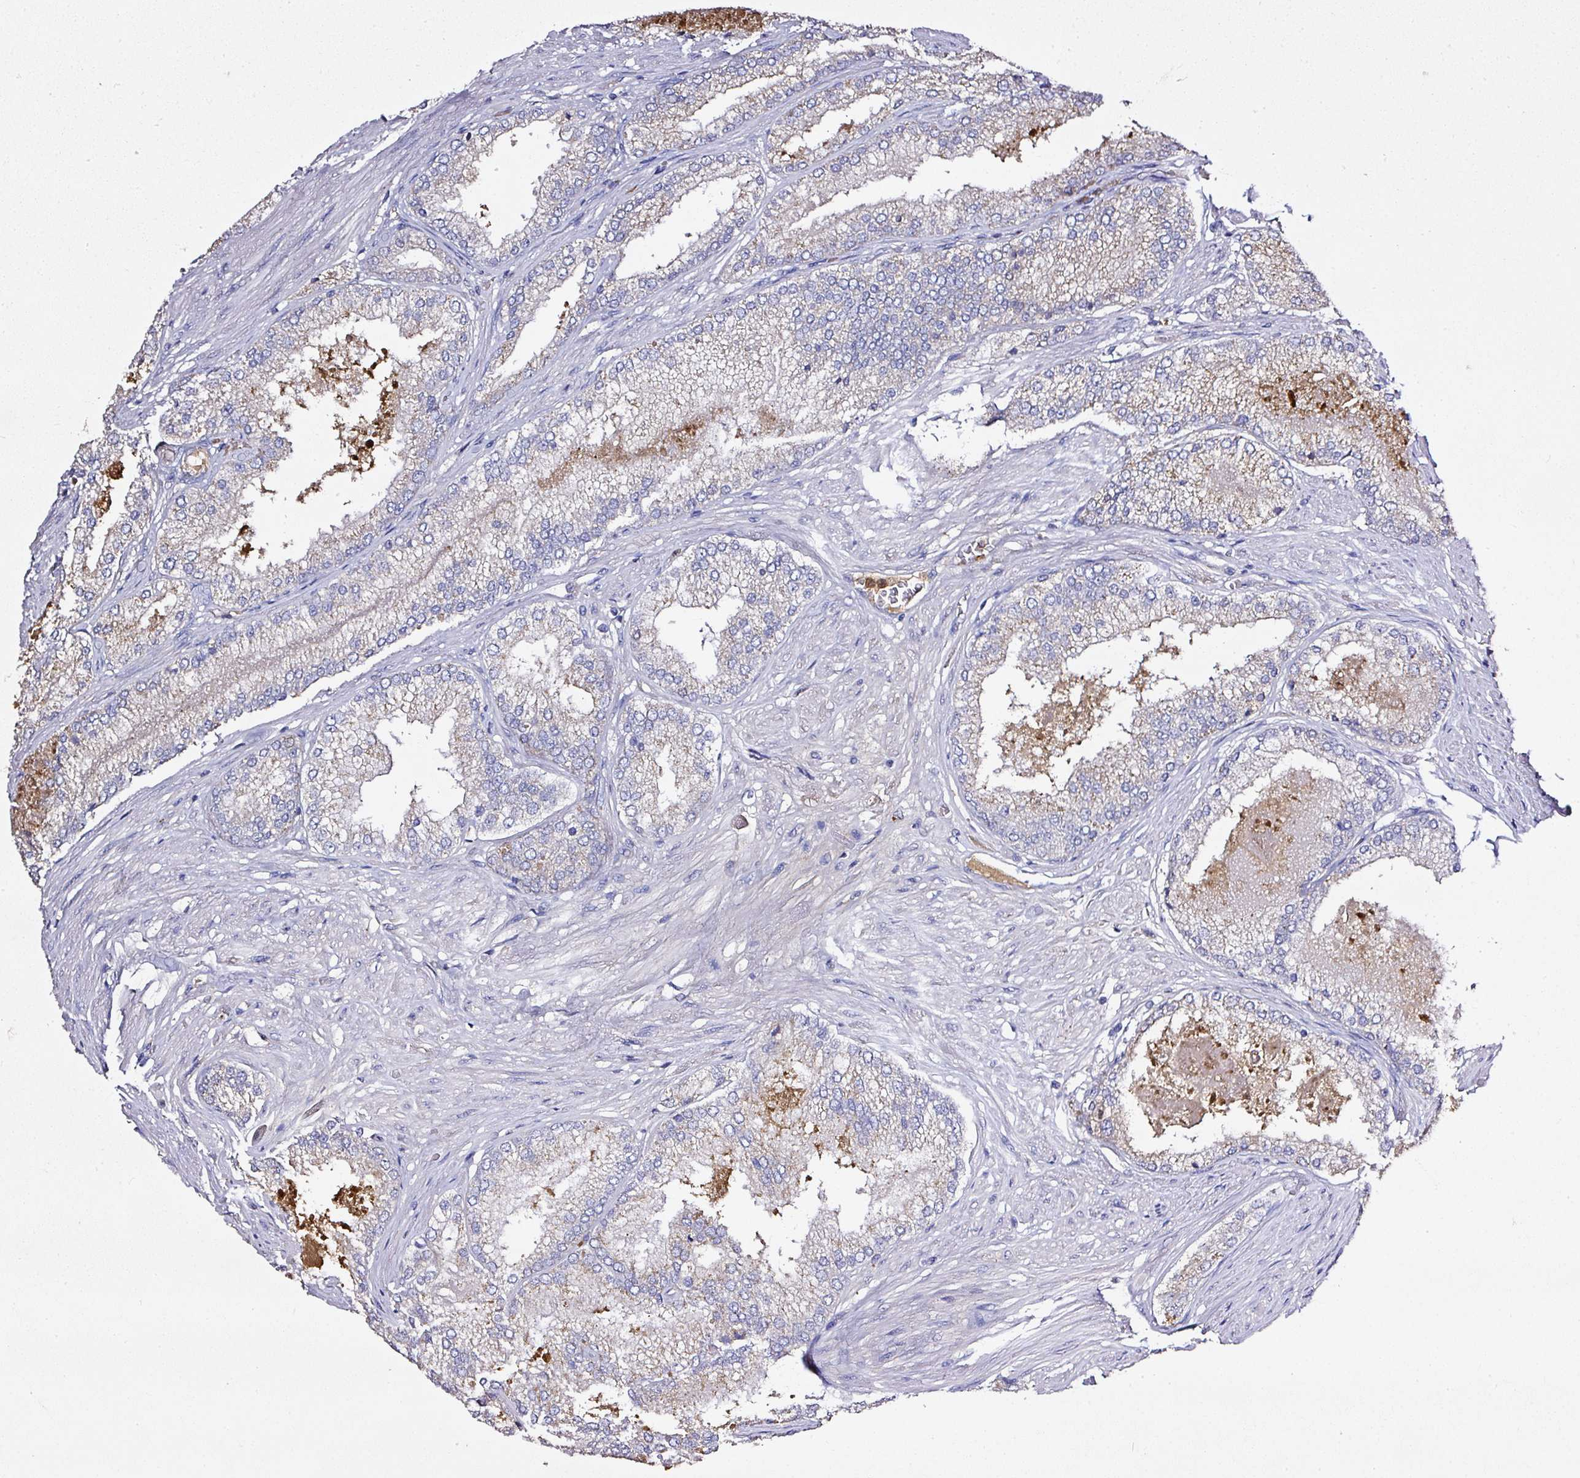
{"staining": {"intensity": "weak", "quantity": "<25%", "location": "cytoplasmic/membranous"}, "tissue": "prostate cancer", "cell_type": "Tumor cells", "image_type": "cancer", "snomed": [{"axis": "morphology", "description": "Adenocarcinoma, Low grade"}, {"axis": "topography", "description": "Prostate"}], "caption": "High magnification brightfield microscopy of prostate low-grade adenocarcinoma stained with DAB (brown) and counterstained with hematoxylin (blue): tumor cells show no significant staining. The staining is performed using DAB brown chromogen with nuclei counter-stained in using hematoxylin.", "gene": "CAB39L", "patient": {"sex": "male", "age": 68}}